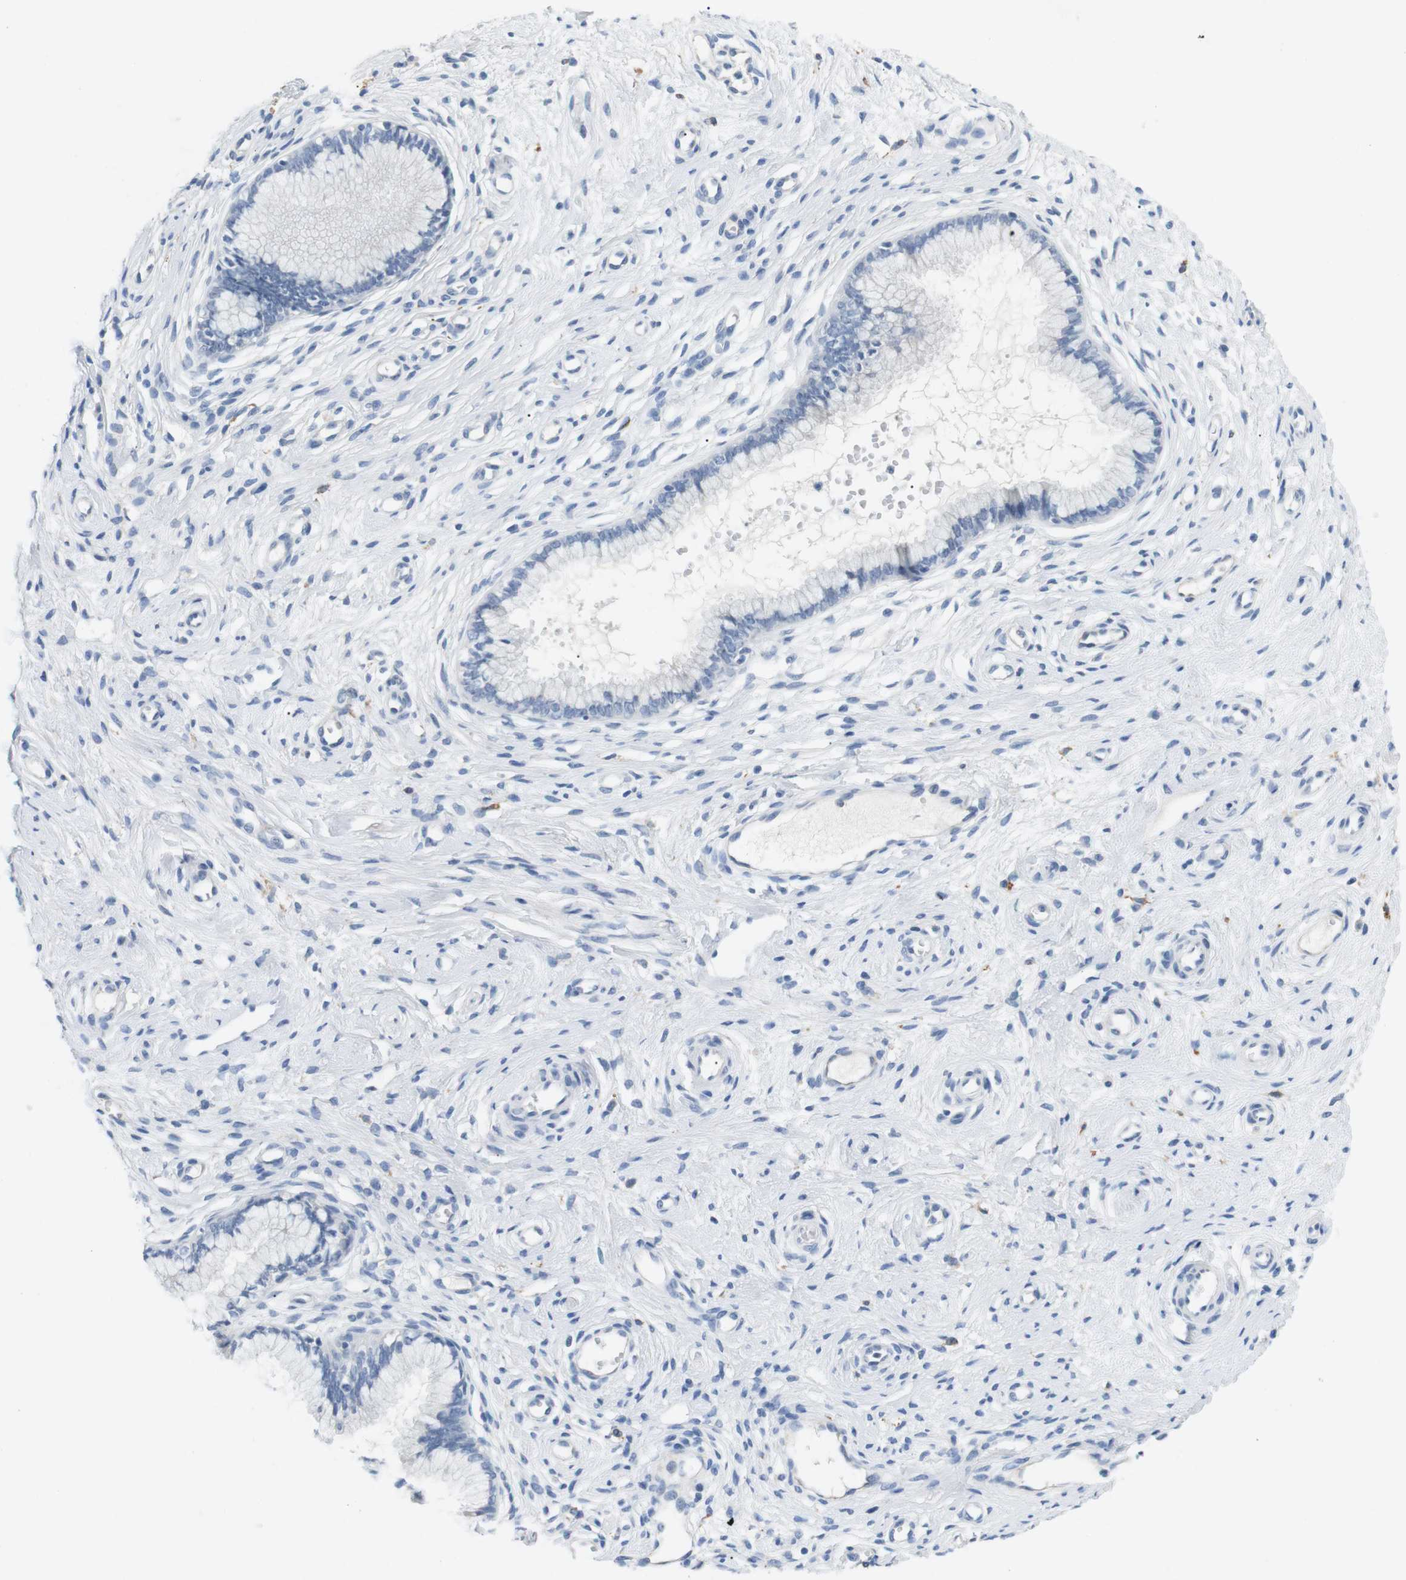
{"staining": {"intensity": "negative", "quantity": "none", "location": "none"}, "tissue": "cervix", "cell_type": "Glandular cells", "image_type": "normal", "snomed": [{"axis": "morphology", "description": "Normal tissue, NOS"}, {"axis": "topography", "description": "Cervix"}], "caption": "DAB (3,3'-diaminobenzidine) immunohistochemical staining of benign human cervix reveals no significant staining in glandular cells. Nuclei are stained in blue.", "gene": "FCGRT", "patient": {"sex": "female", "age": 65}}